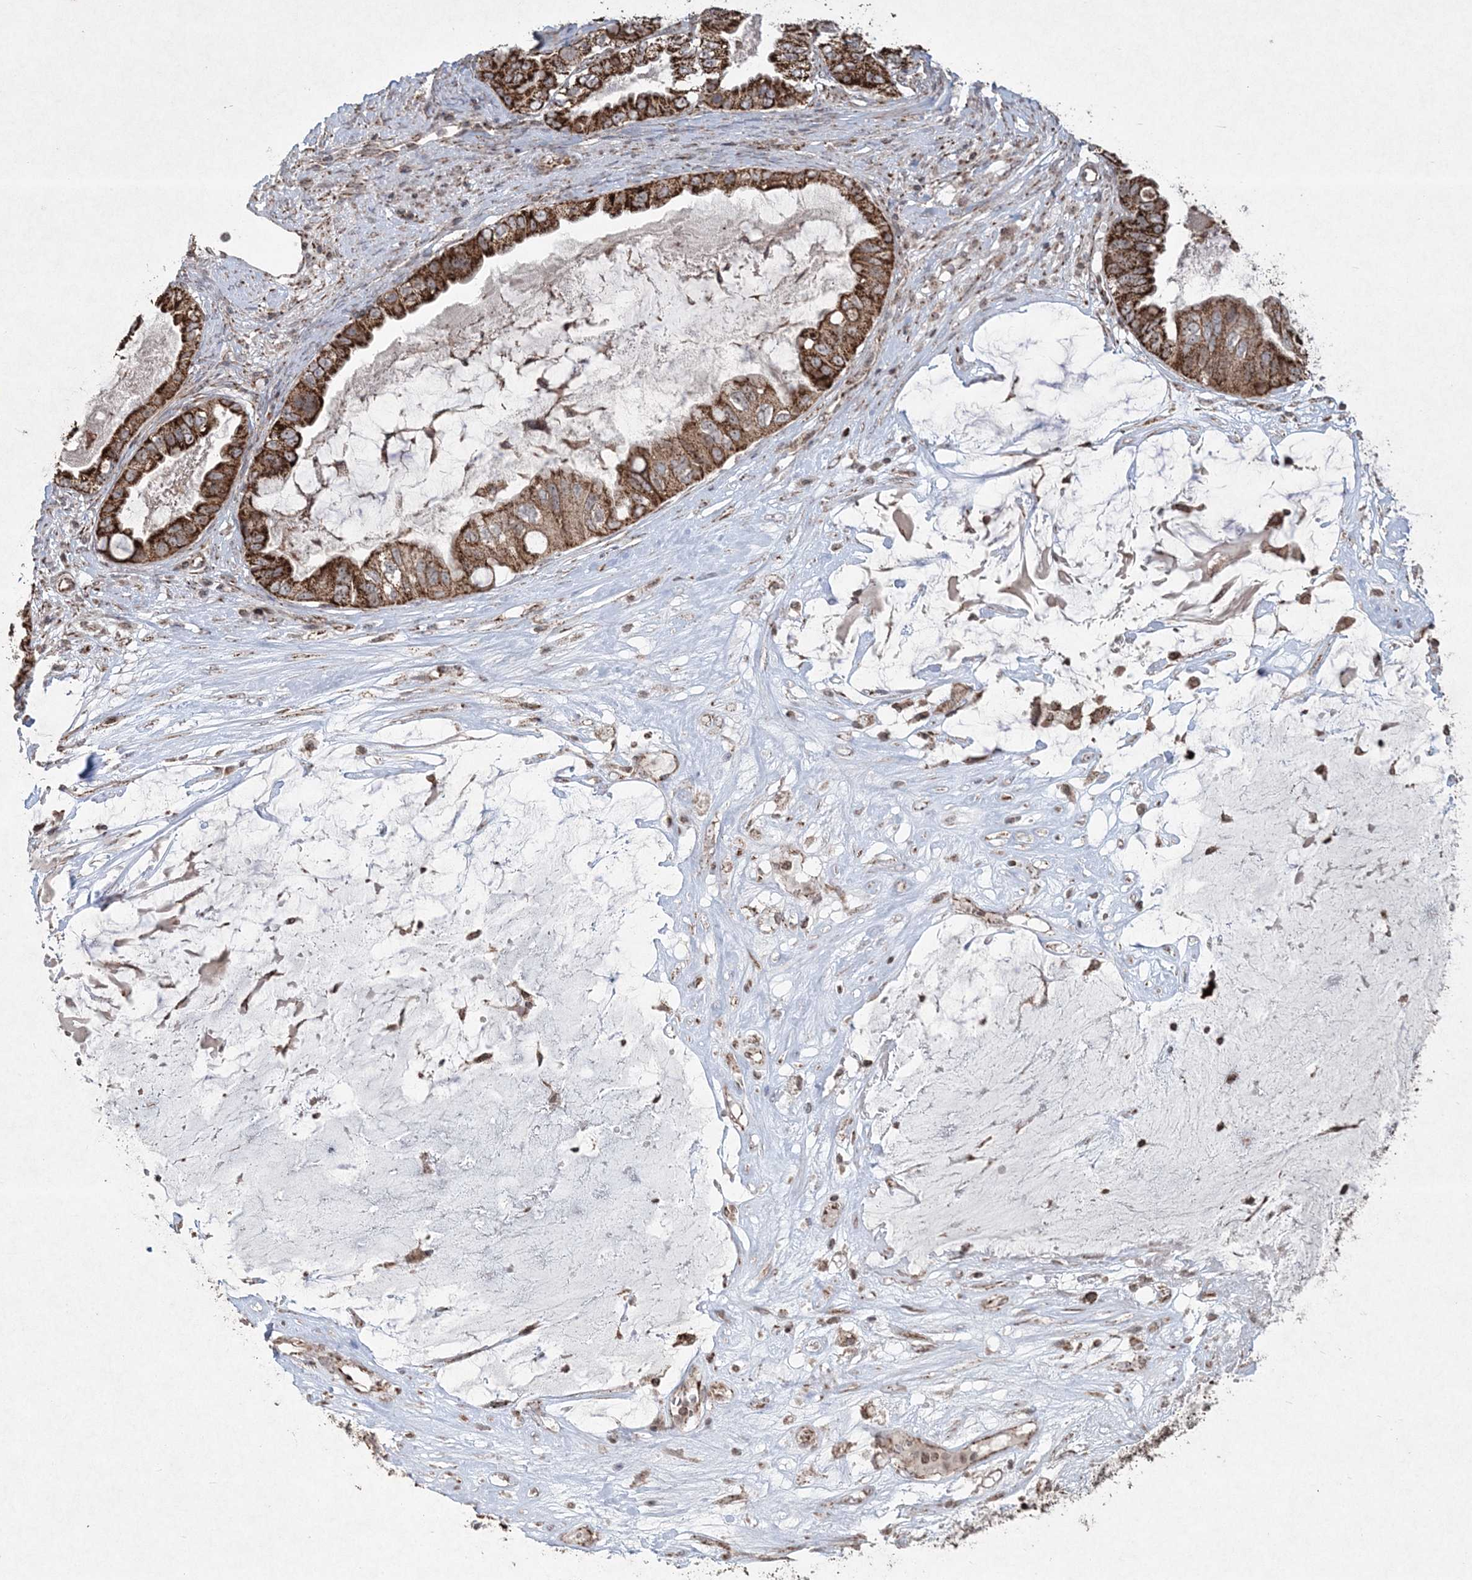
{"staining": {"intensity": "strong", "quantity": ">75%", "location": "cytoplasmic/membranous"}, "tissue": "ovarian cancer", "cell_type": "Tumor cells", "image_type": "cancer", "snomed": [{"axis": "morphology", "description": "Cystadenocarcinoma, mucinous, NOS"}, {"axis": "topography", "description": "Ovary"}], "caption": "Protein staining of ovarian mucinous cystadenocarcinoma tissue reveals strong cytoplasmic/membranous expression in approximately >75% of tumor cells. (DAB (3,3'-diaminobenzidine) IHC with brightfield microscopy, high magnification).", "gene": "LRPPRC", "patient": {"sex": "female", "age": 80}}